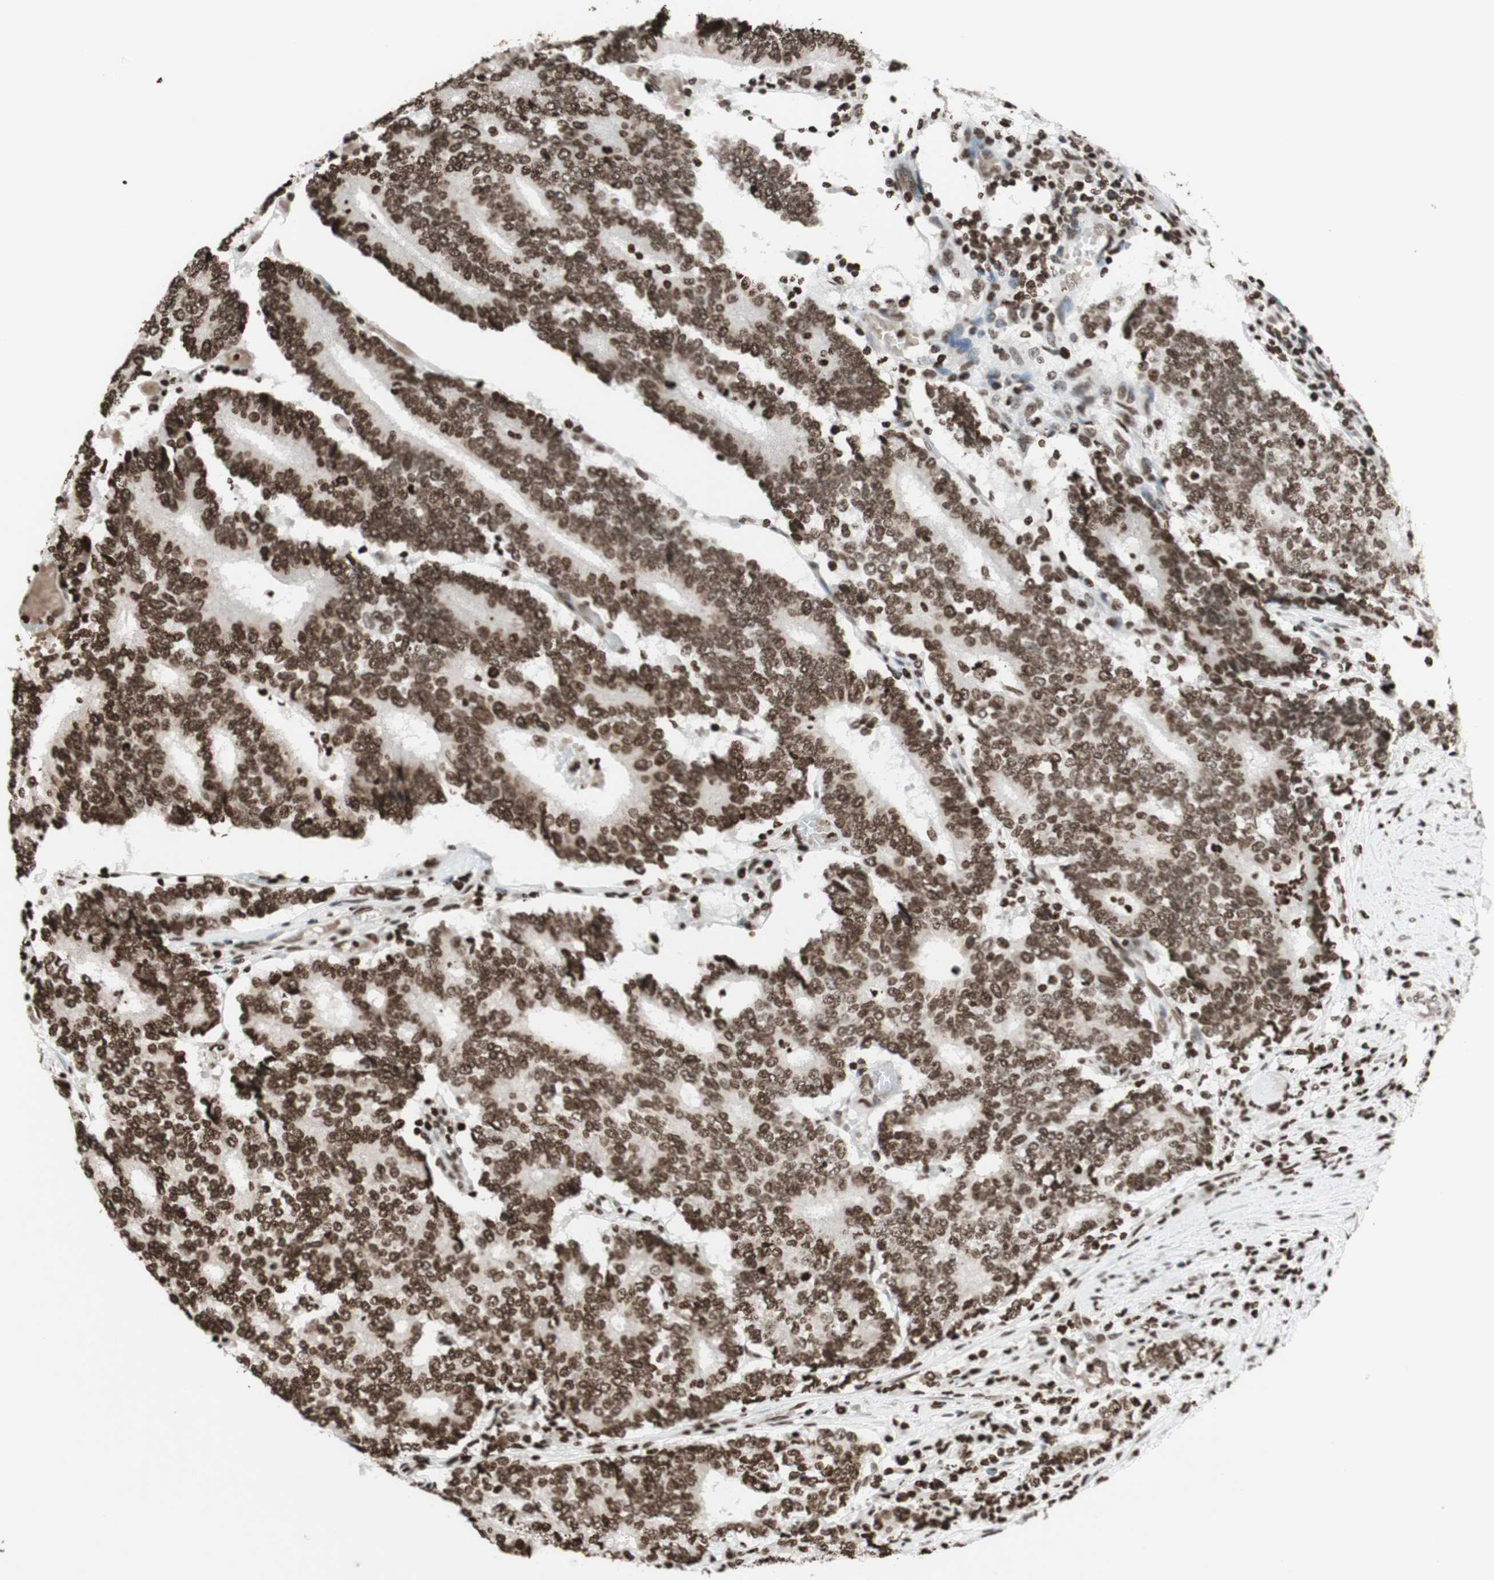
{"staining": {"intensity": "moderate", "quantity": ">75%", "location": "nuclear"}, "tissue": "prostate cancer", "cell_type": "Tumor cells", "image_type": "cancer", "snomed": [{"axis": "morphology", "description": "Normal tissue, NOS"}, {"axis": "morphology", "description": "Adenocarcinoma, High grade"}, {"axis": "topography", "description": "Prostate"}, {"axis": "topography", "description": "Seminal veicle"}], "caption": "High-power microscopy captured an IHC image of adenocarcinoma (high-grade) (prostate), revealing moderate nuclear staining in approximately >75% of tumor cells.", "gene": "NCOA3", "patient": {"sex": "male", "age": 55}}